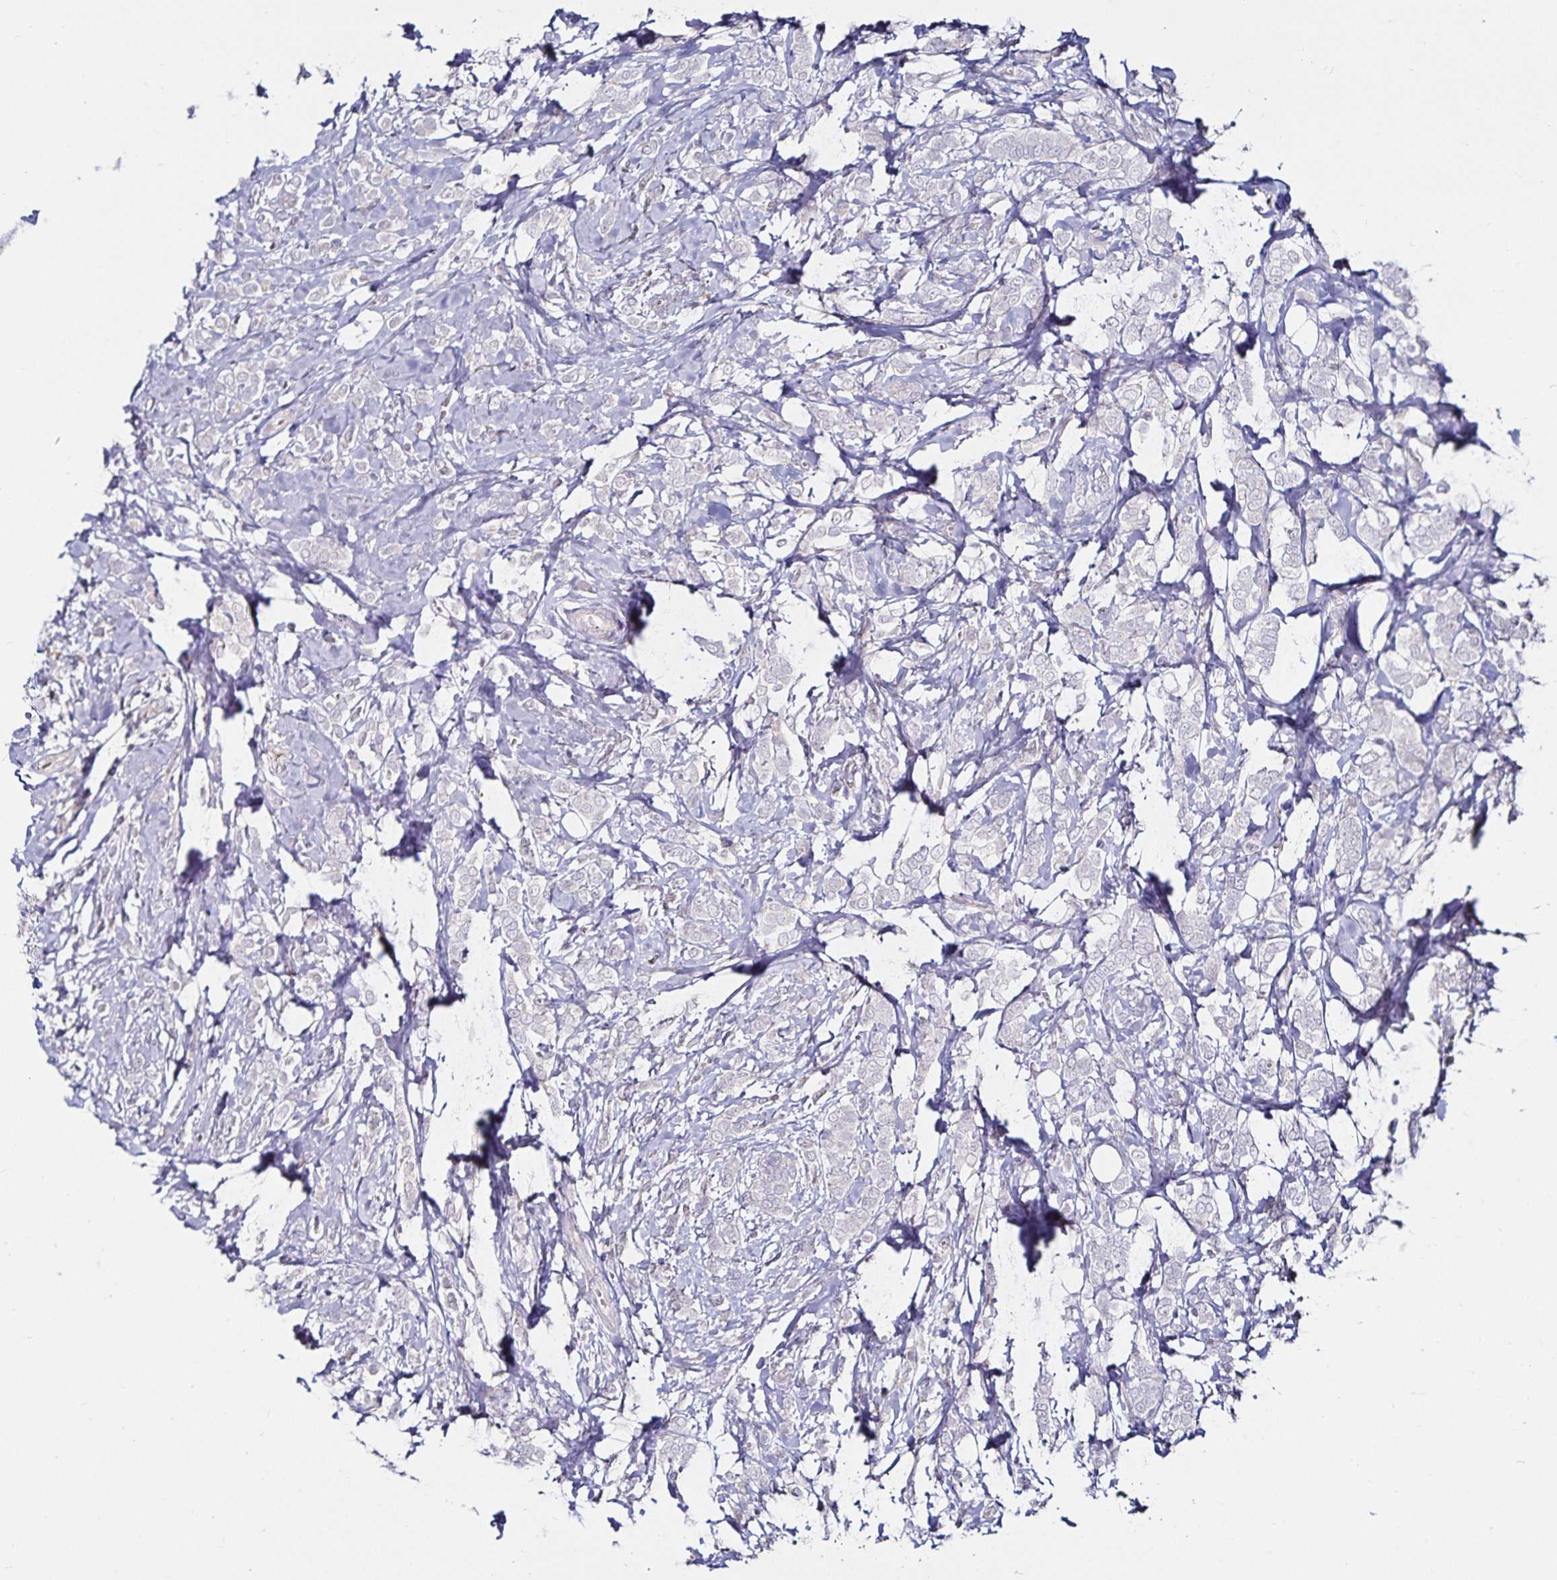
{"staining": {"intensity": "negative", "quantity": "none", "location": "none"}, "tissue": "breast cancer", "cell_type": "Tumor cells", "image_type": "cancer", "snomed": [{"axis": "morphology", "description": "Lobular carcinoma"}, {"axis": "topography", "description": "Breast"}], "caption": "Tumor cells show no significant positivity in breast cancer.", "gene": "ACSL5", "patient": {"sex": "female", "age": 49}}